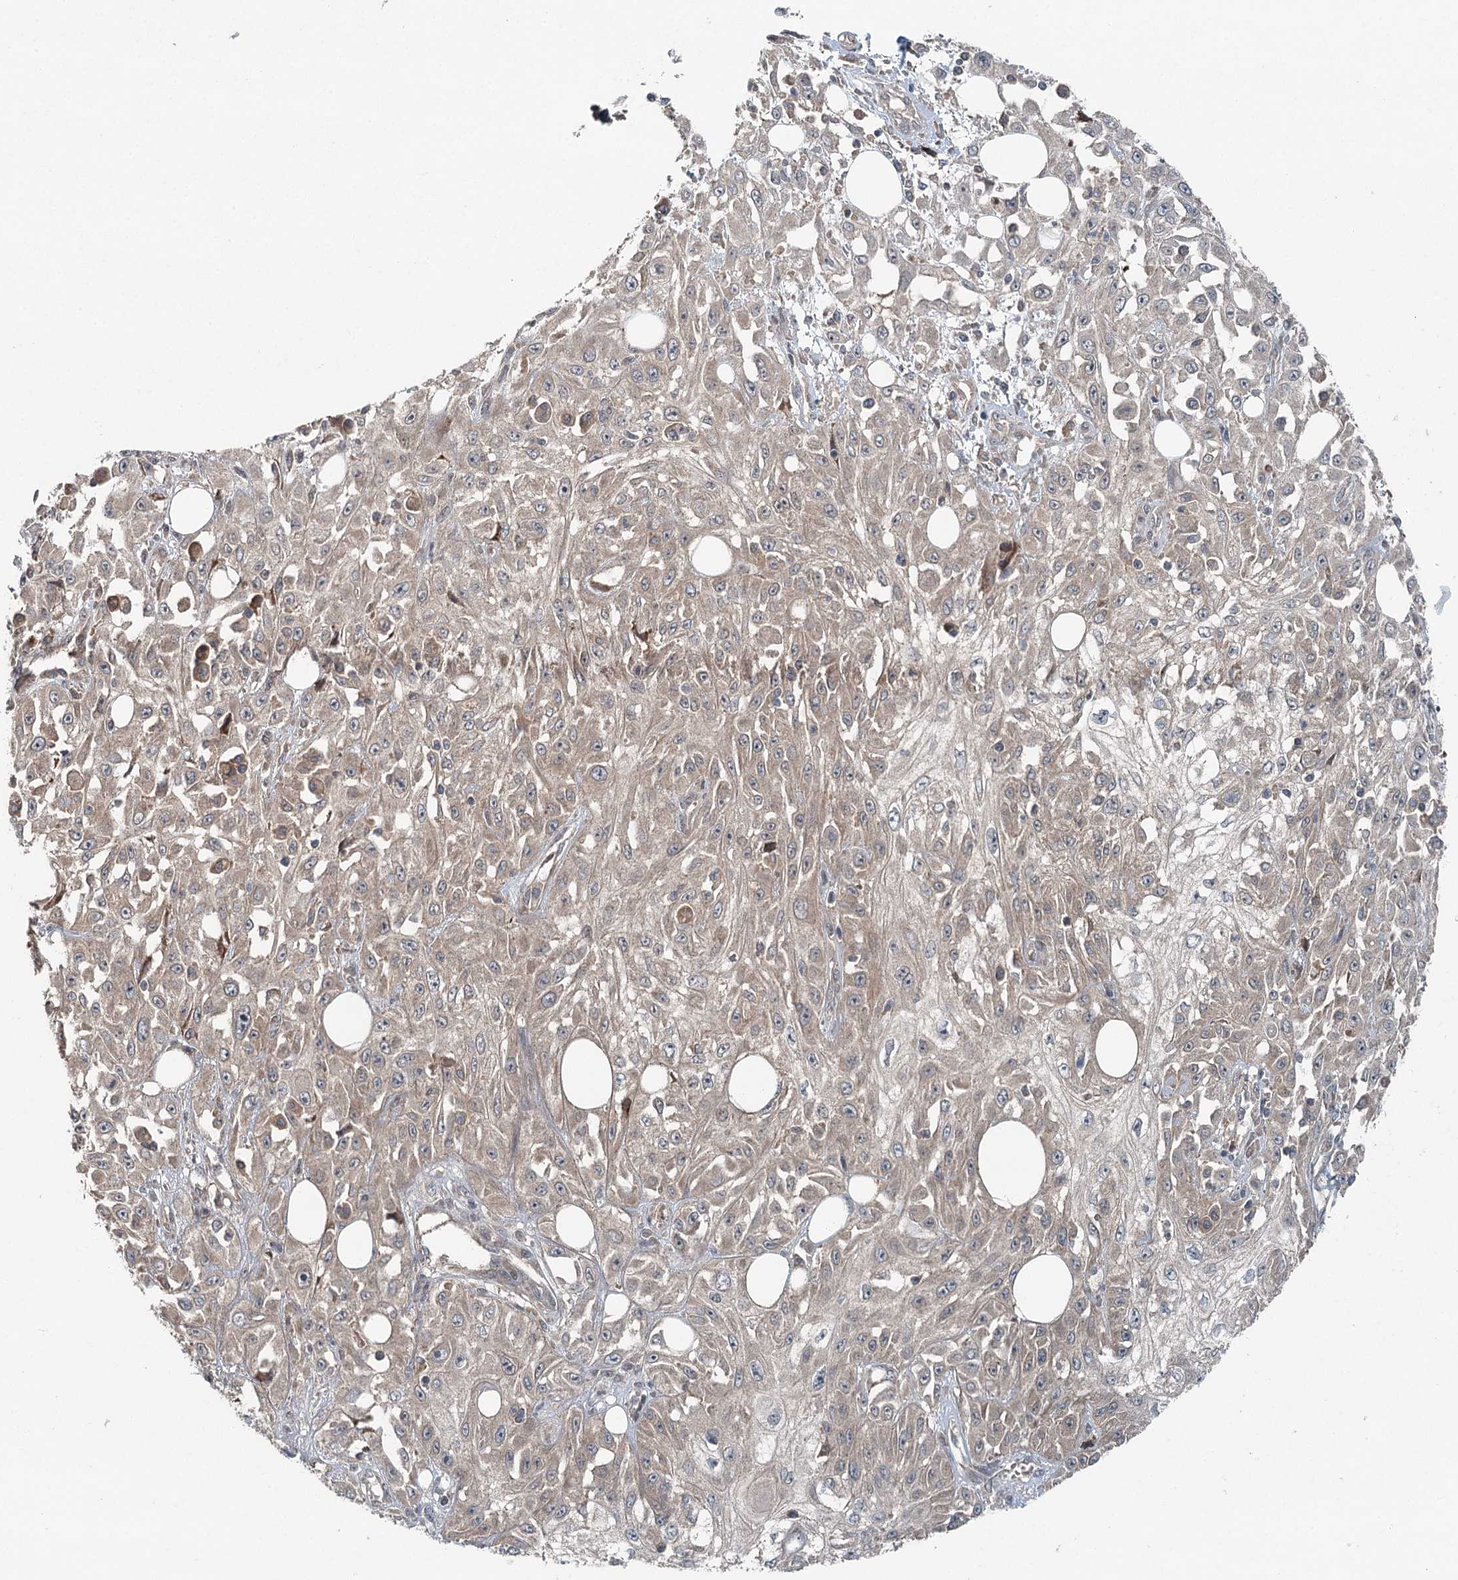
{"staining": {"intensity": "weak", "quantity": "<25%", "location": "cytoplasmic/membranous"}, "tissue": "skin cancer", "cell_type": "Tumor cells", "image_type": "cancer", "snomed": [{"axis": "morphology", "description": "Squamous cell carcinoma, NOS"}, {"axis": "morphology", "description": "Squamous cell carcinoma, metastatic, NOS"}, {"axis": "topography", "description": "Skin"}, {"axis": "topography", "description": "Lymph node"}], "caption": "Immunohistochemistry micrograph of skin cancer (metastatic squamous cell carcinoma) stained for a protein (brown), which demonstrates no staining in tumor cells.", "gene": "SKIC3", "patient": {"sex": "male", "age": 75}}